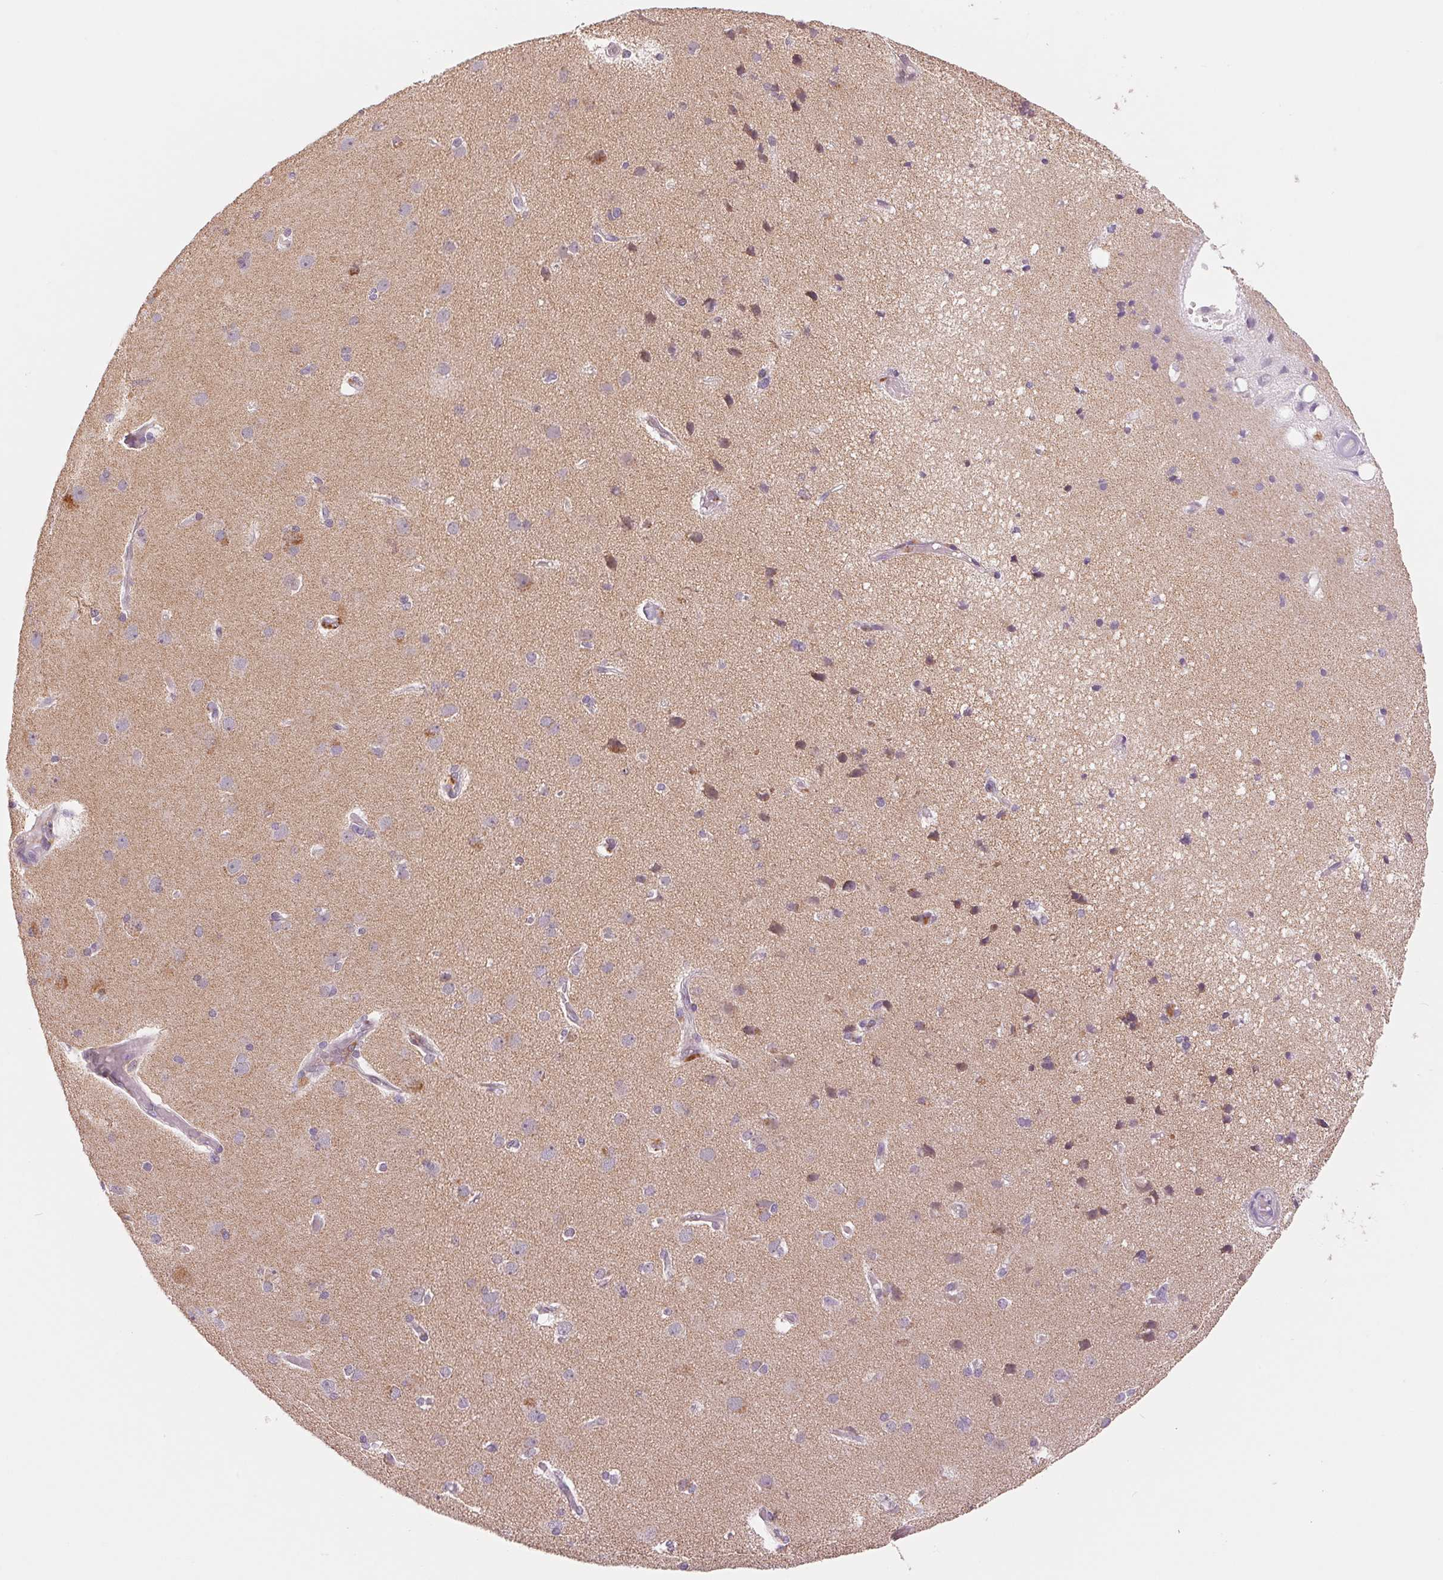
{"staining": {"intensity": "negative", "quantity": "none", "location": "none"}, "tissue": "cerebral cortex", "cell_type": "Endothelial cells", "image_type": "normal", "snomed": [{"axis": "morphology", "description": "Normal tissue, NOS"}, {"axis": "morphology", "description": "Glioma, malignant, High grade"}, {"axis": "topography", "description": "Cerebral cortex"}], "caption": "Immunohistochemical staining of unremarkable cerebral cortex demonstrates no significant positivity in endothelial cells. (DAB (3,3'-diaminobenzidine) immunohistochemistry visualized using brightfield microscopy, high magnification).", "gene": "ARHGAP32", "patient": {"sex": "male", "age": 71}}